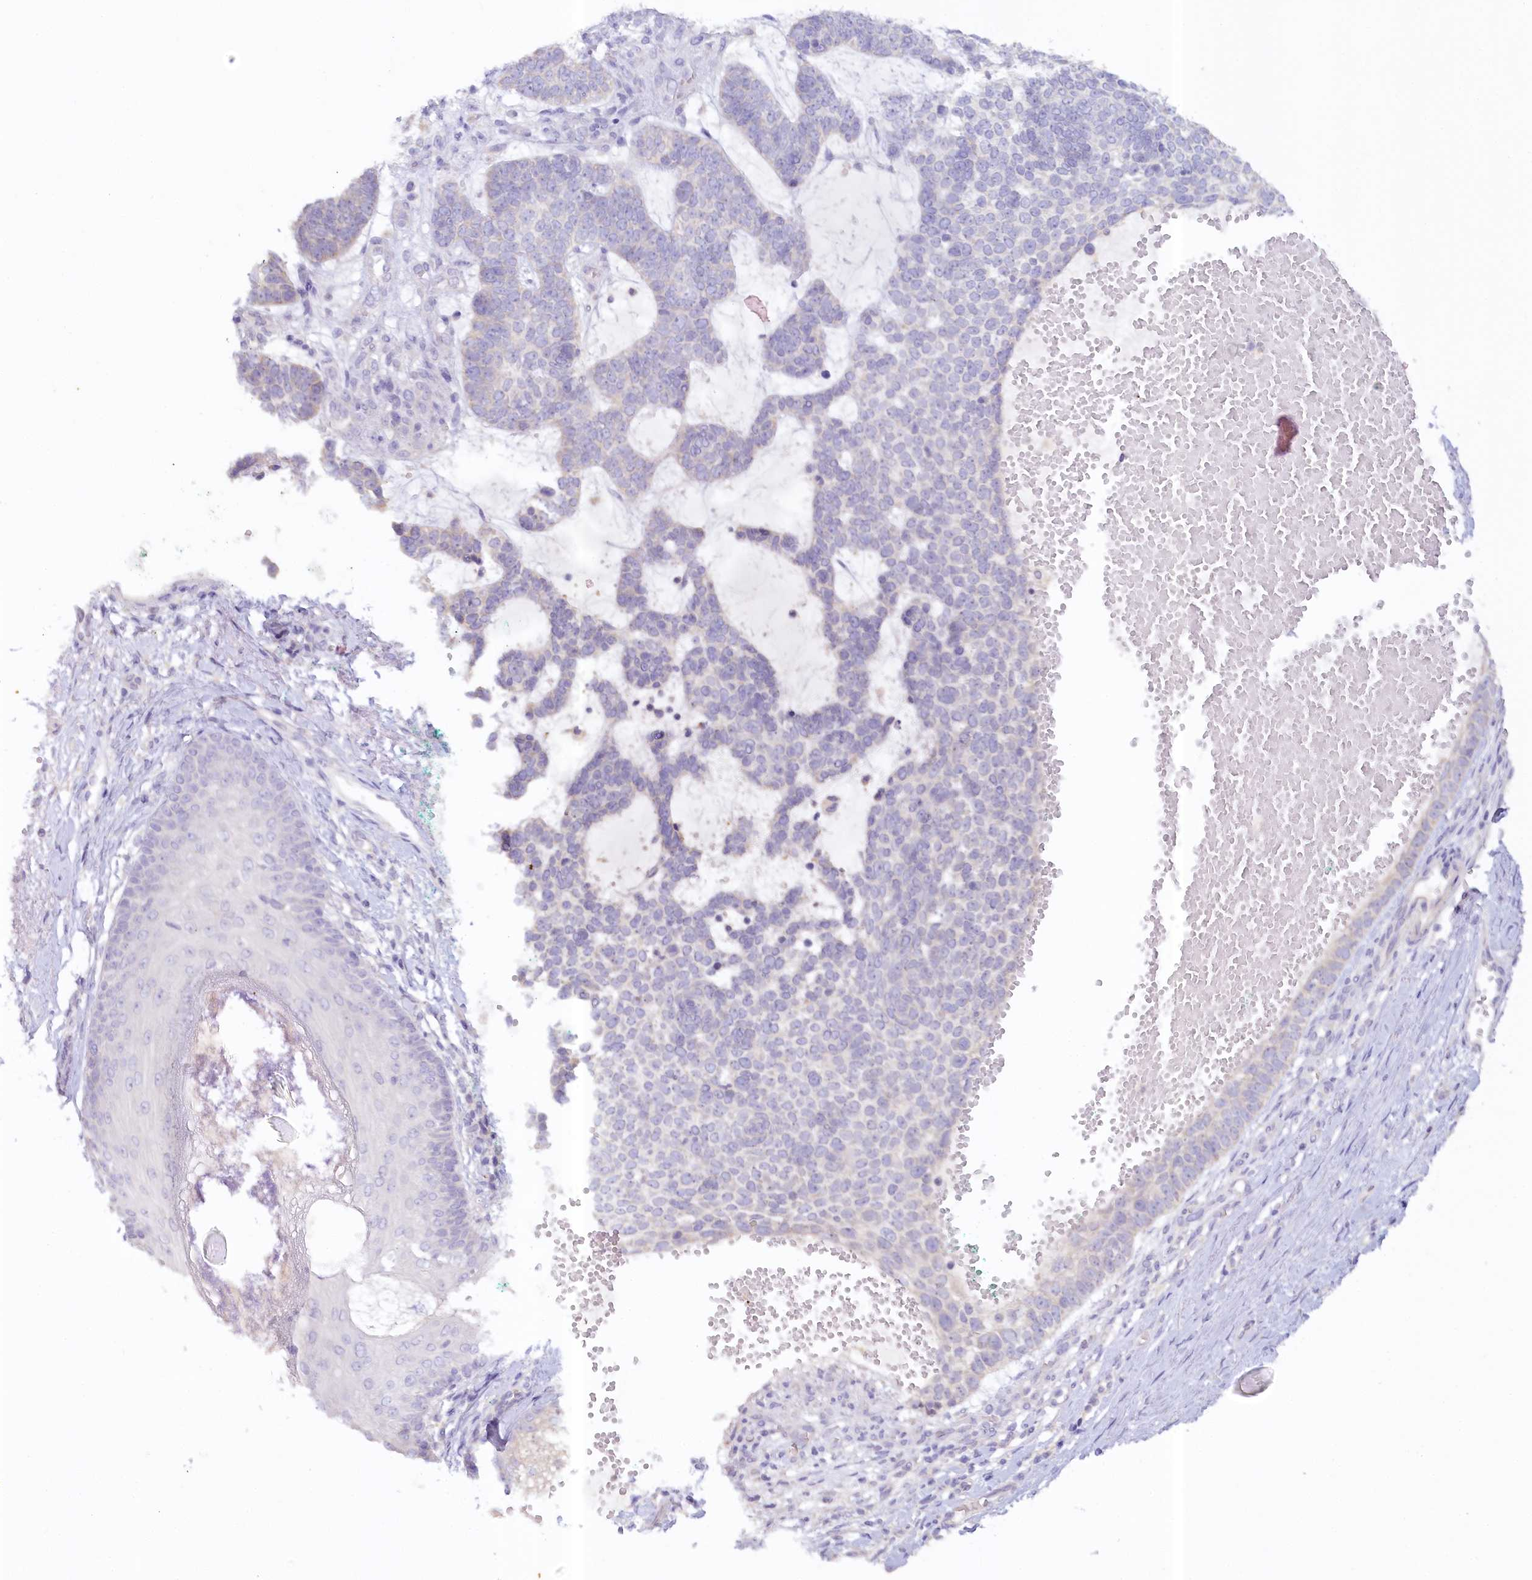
{"staining": {"intensity": "negative", "quantity": "none", "location": "none"}, "tissue": "skin cancer", "cell_type": "Tumor cells", "image_type": "cancer", "snomed": [{"axis": "morphology", "description": "Basal cell carcinoma"}, {"axis": "topography", "description": "Skin"}], "caption": "Immunohistochemistry (IHC) of human basal cell carcinoma (skin) exhibits no positivity in tumor cells.", "gene": "PAIP2", "patient": {"sex": "female", "age": 81}}